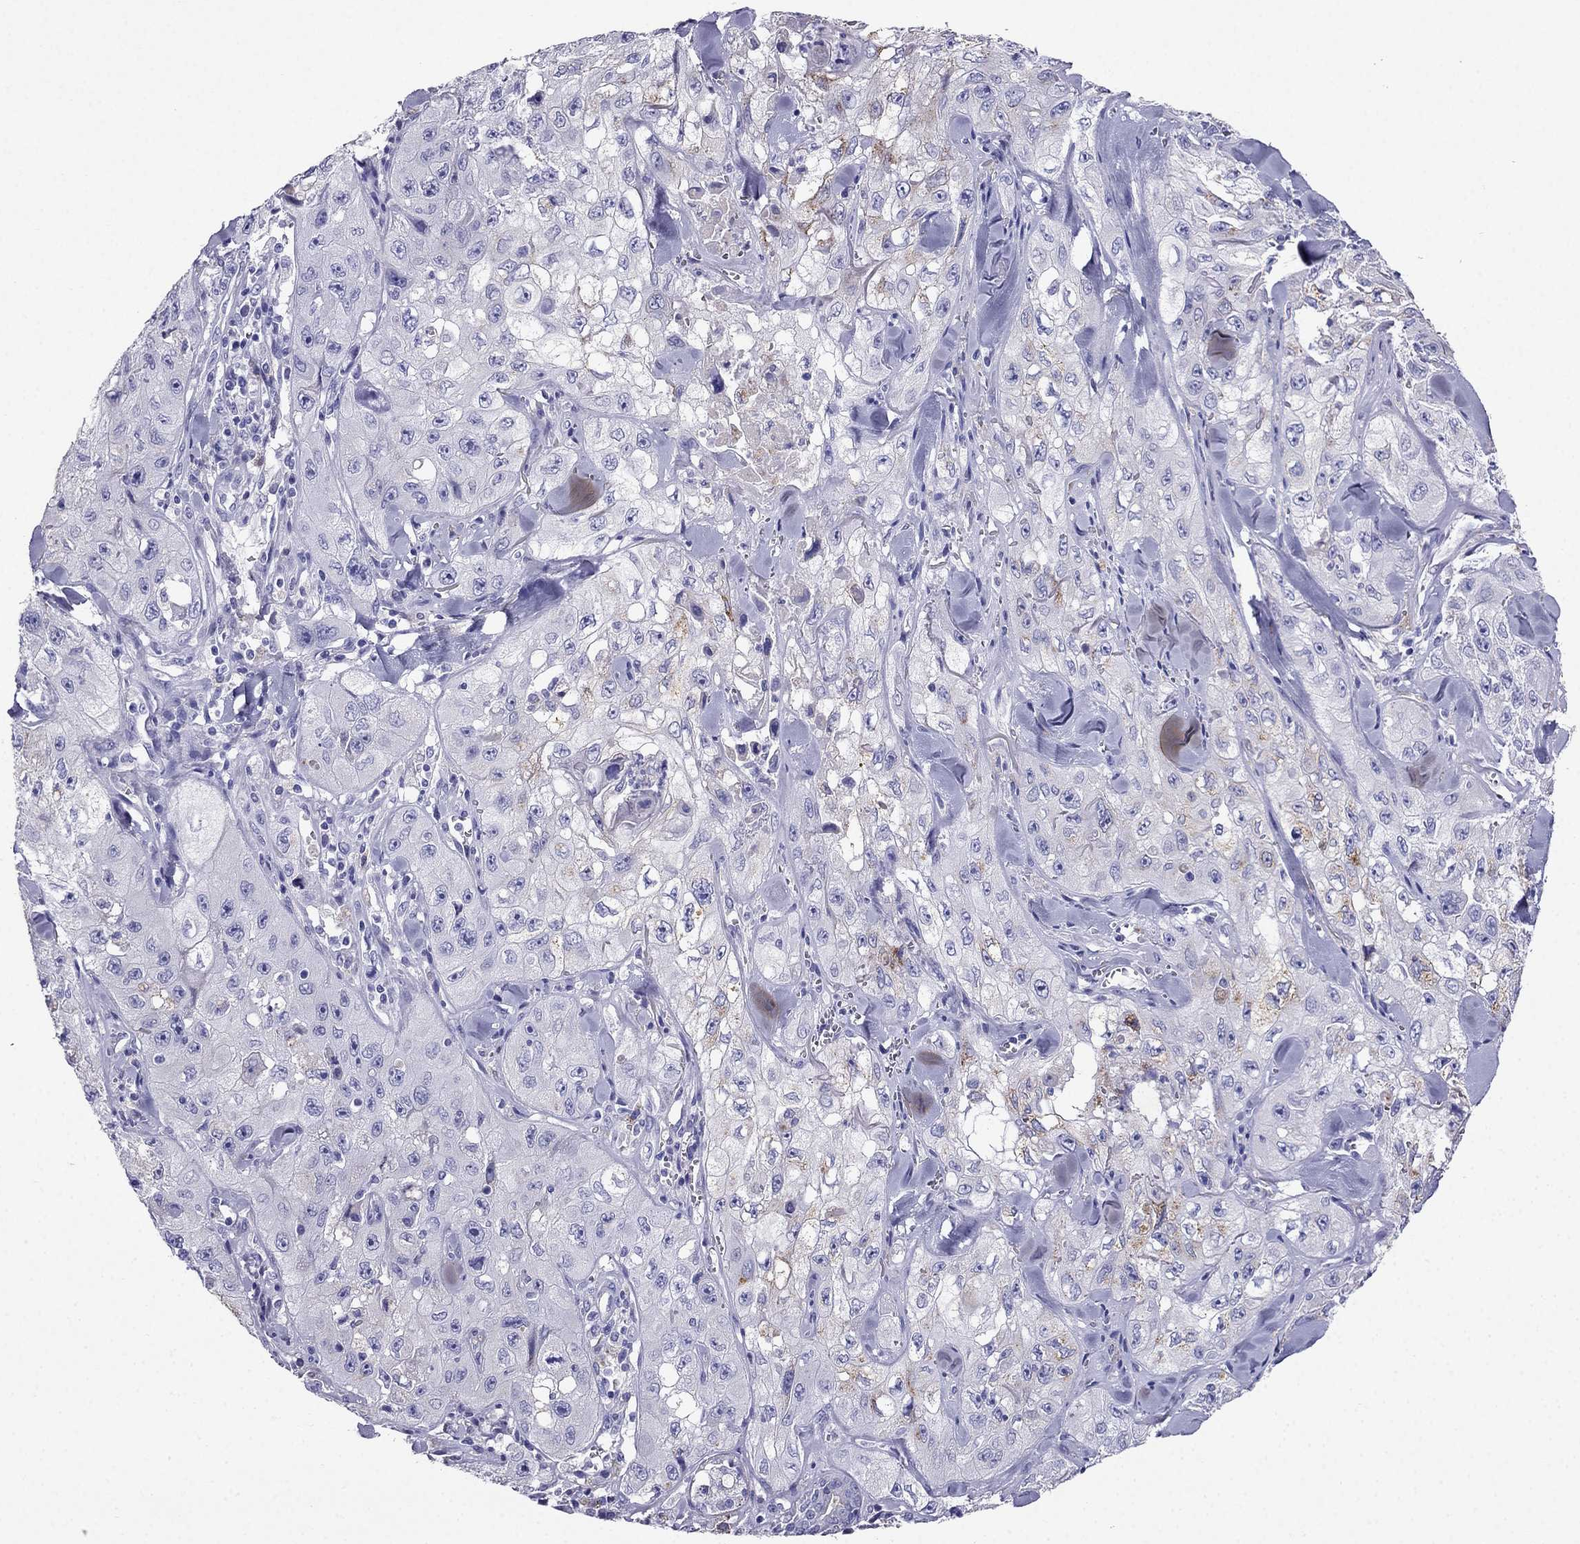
{"staining": {"intensity": "negative", "quantity": "none", "location": "none"}, "tissue": "skin cancer", "cell_type": "Tumor cells", "image_type": "cancer", "snomed": [{"axis": "morphology", "description": "Squamous cell carcinoma, NOS"}, {"axis": "topography", "description": "Skin"}, {"axis": "topography", "description": "Subcutis"}], "caption": "Tumor cells are negative for protein expression in human skin squamous cell carcinoma.", "gene": "PTH", "patient": {"sex": "male", "age": 73}}